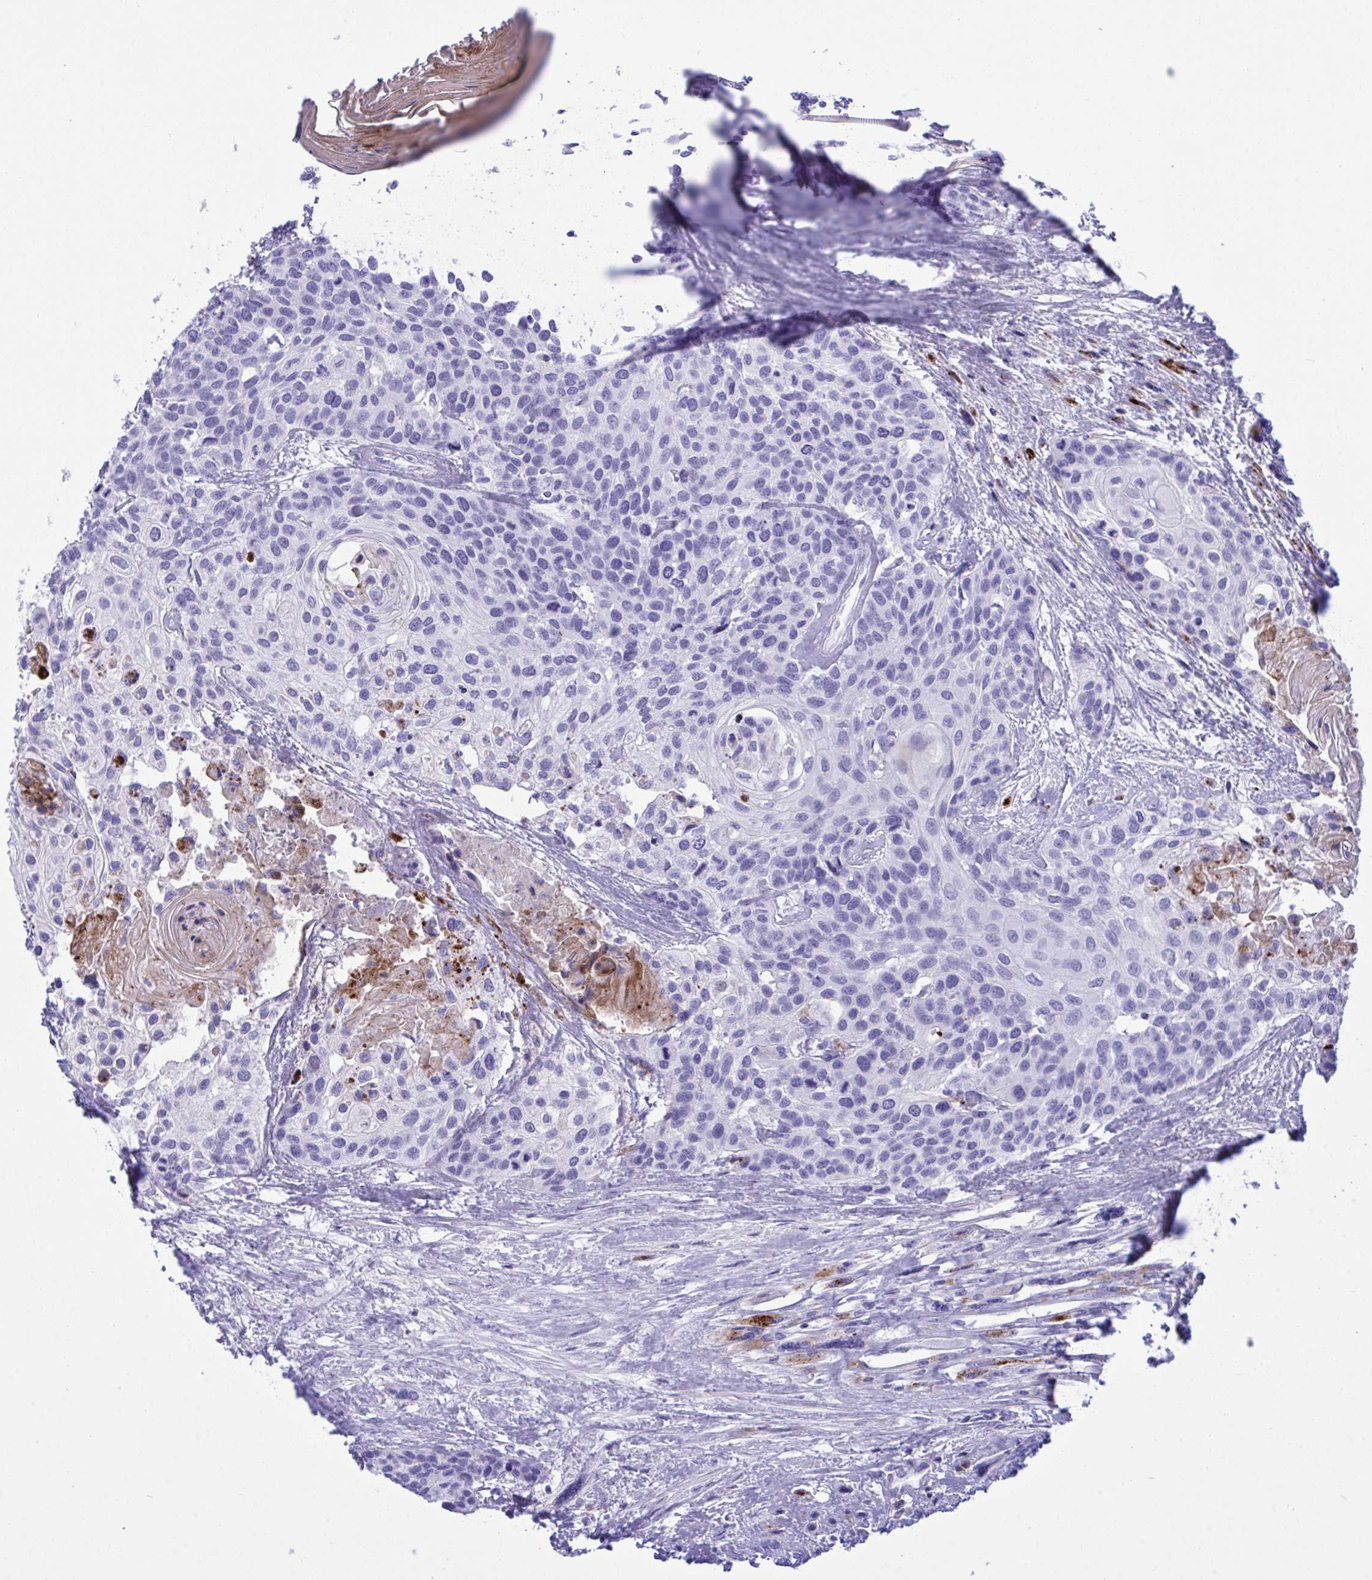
{"staining": {"intensity": "negative", "quantity": "none", "location": "none"}, "tissue": "head and neck cancer", "cell_type": "Tumor cells", "image_type": "cancer", "snomed": [{"axis": "morphology", "description": "Squamous cell carcinoma, NOS"}, {"axis": "topography", "description": "Head-Neck"}], "caption": "Immunohistochemistry (IHC) histopathology image of human head and neck cancer stained for a protein (brown), which reveals no staining in tumor cells. (Brightfield microscopy of DAB (3,3'-diaminobenzidine) immunohistochemistry at high magnification).", "gene": "BEX5", "patient": {"sex": "female", "age": 50}}